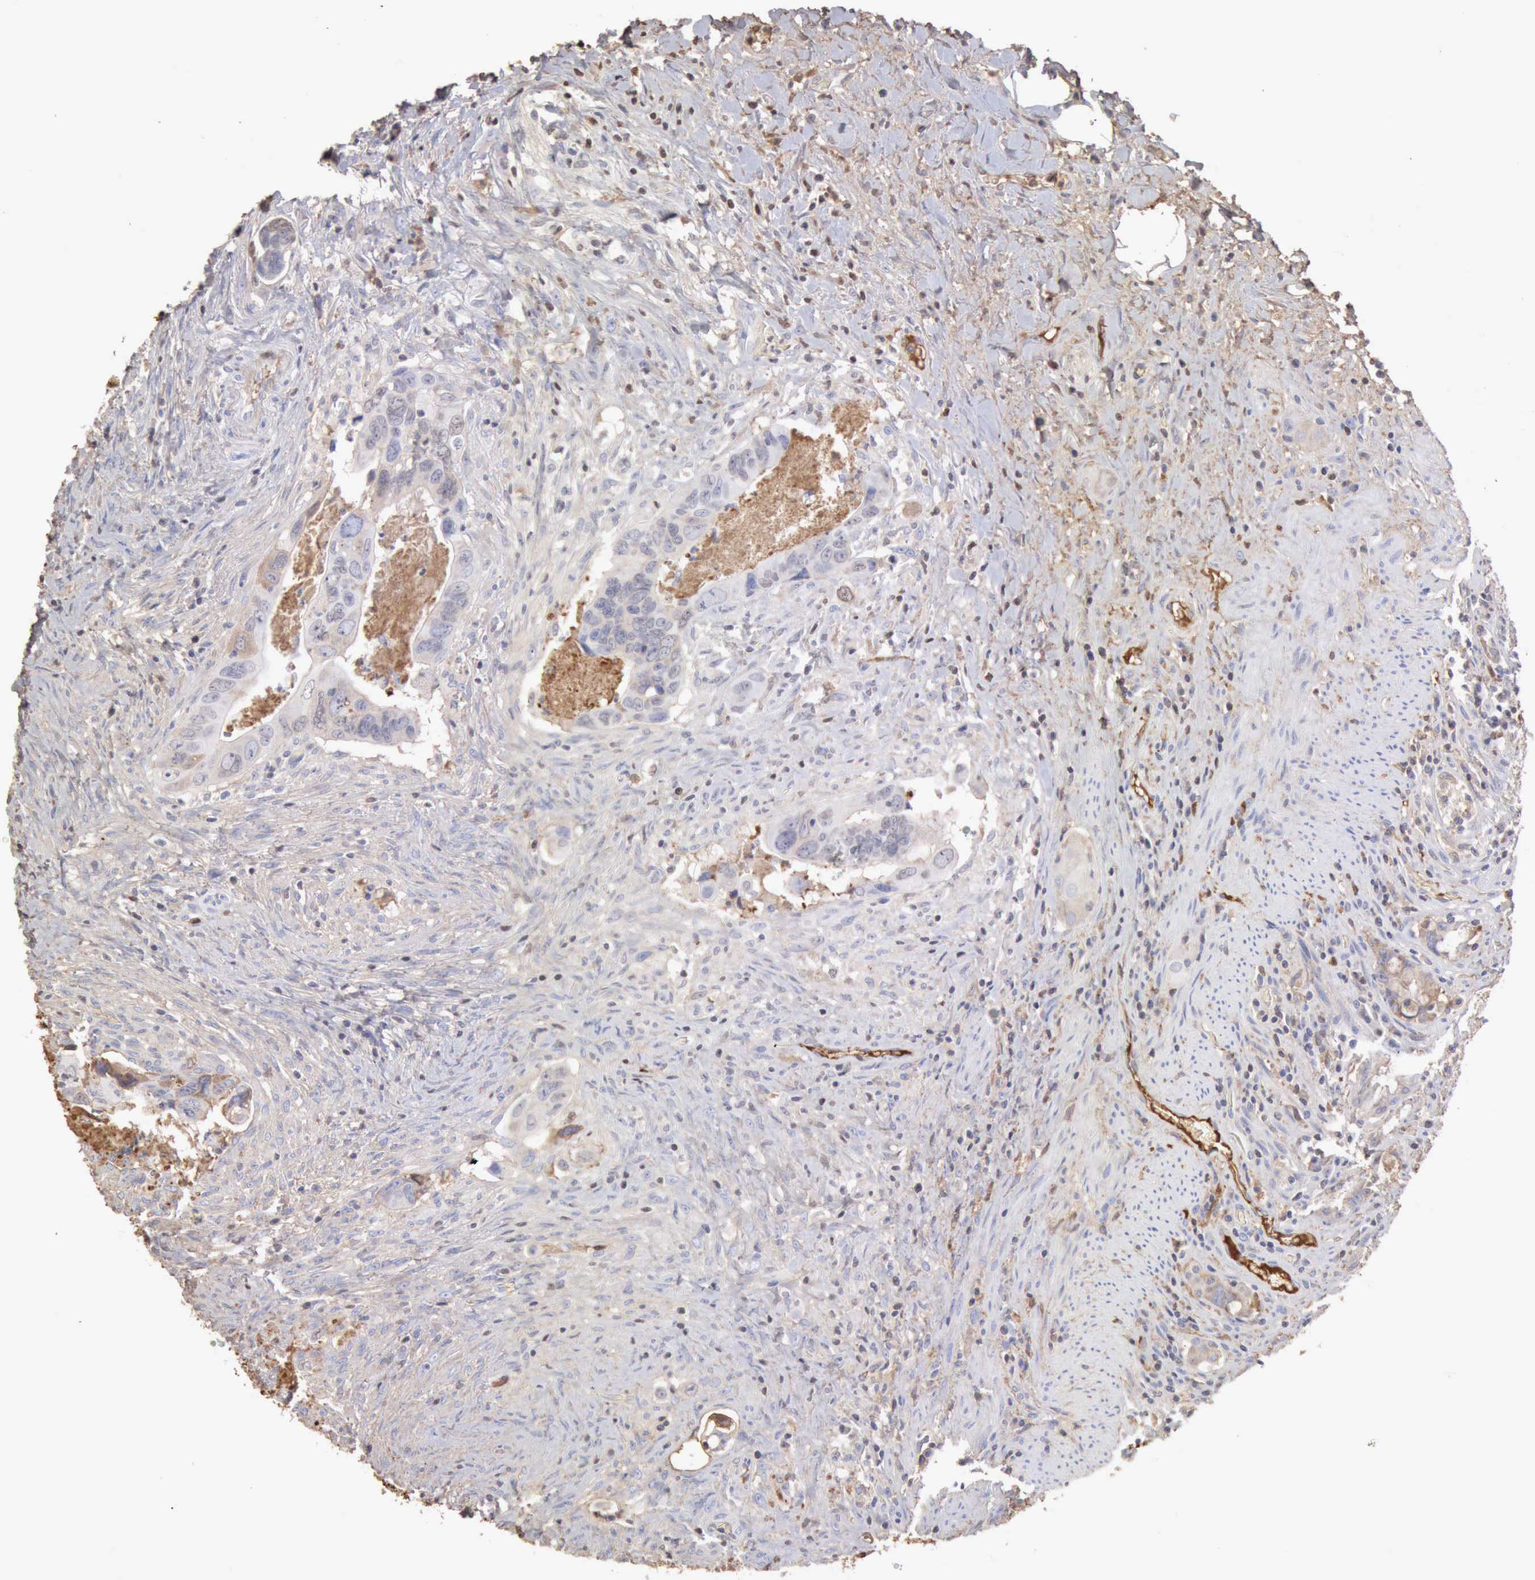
{"staining": {"intensity": "negative", "quantity": "none", "location": "none"}, "tissue": "colorectal cancer", "cell_type": "Tumor cells", "image_type": "cancer", "snomed": [{"axis": "morphology", "description": "Adenocarcinoma, NOS"}, {"axis": "topography", "description": "Rectum"}], "caption": "Image shows no protein positivity in tumor cells of colorectal adenocarcinoma tissue. The staining is performed using DAB brown chromogen with nuclei counter-stained in using hematoxylin.", "gene": "SERPINA1", "patient": {"sex": "male", "age": 53}}